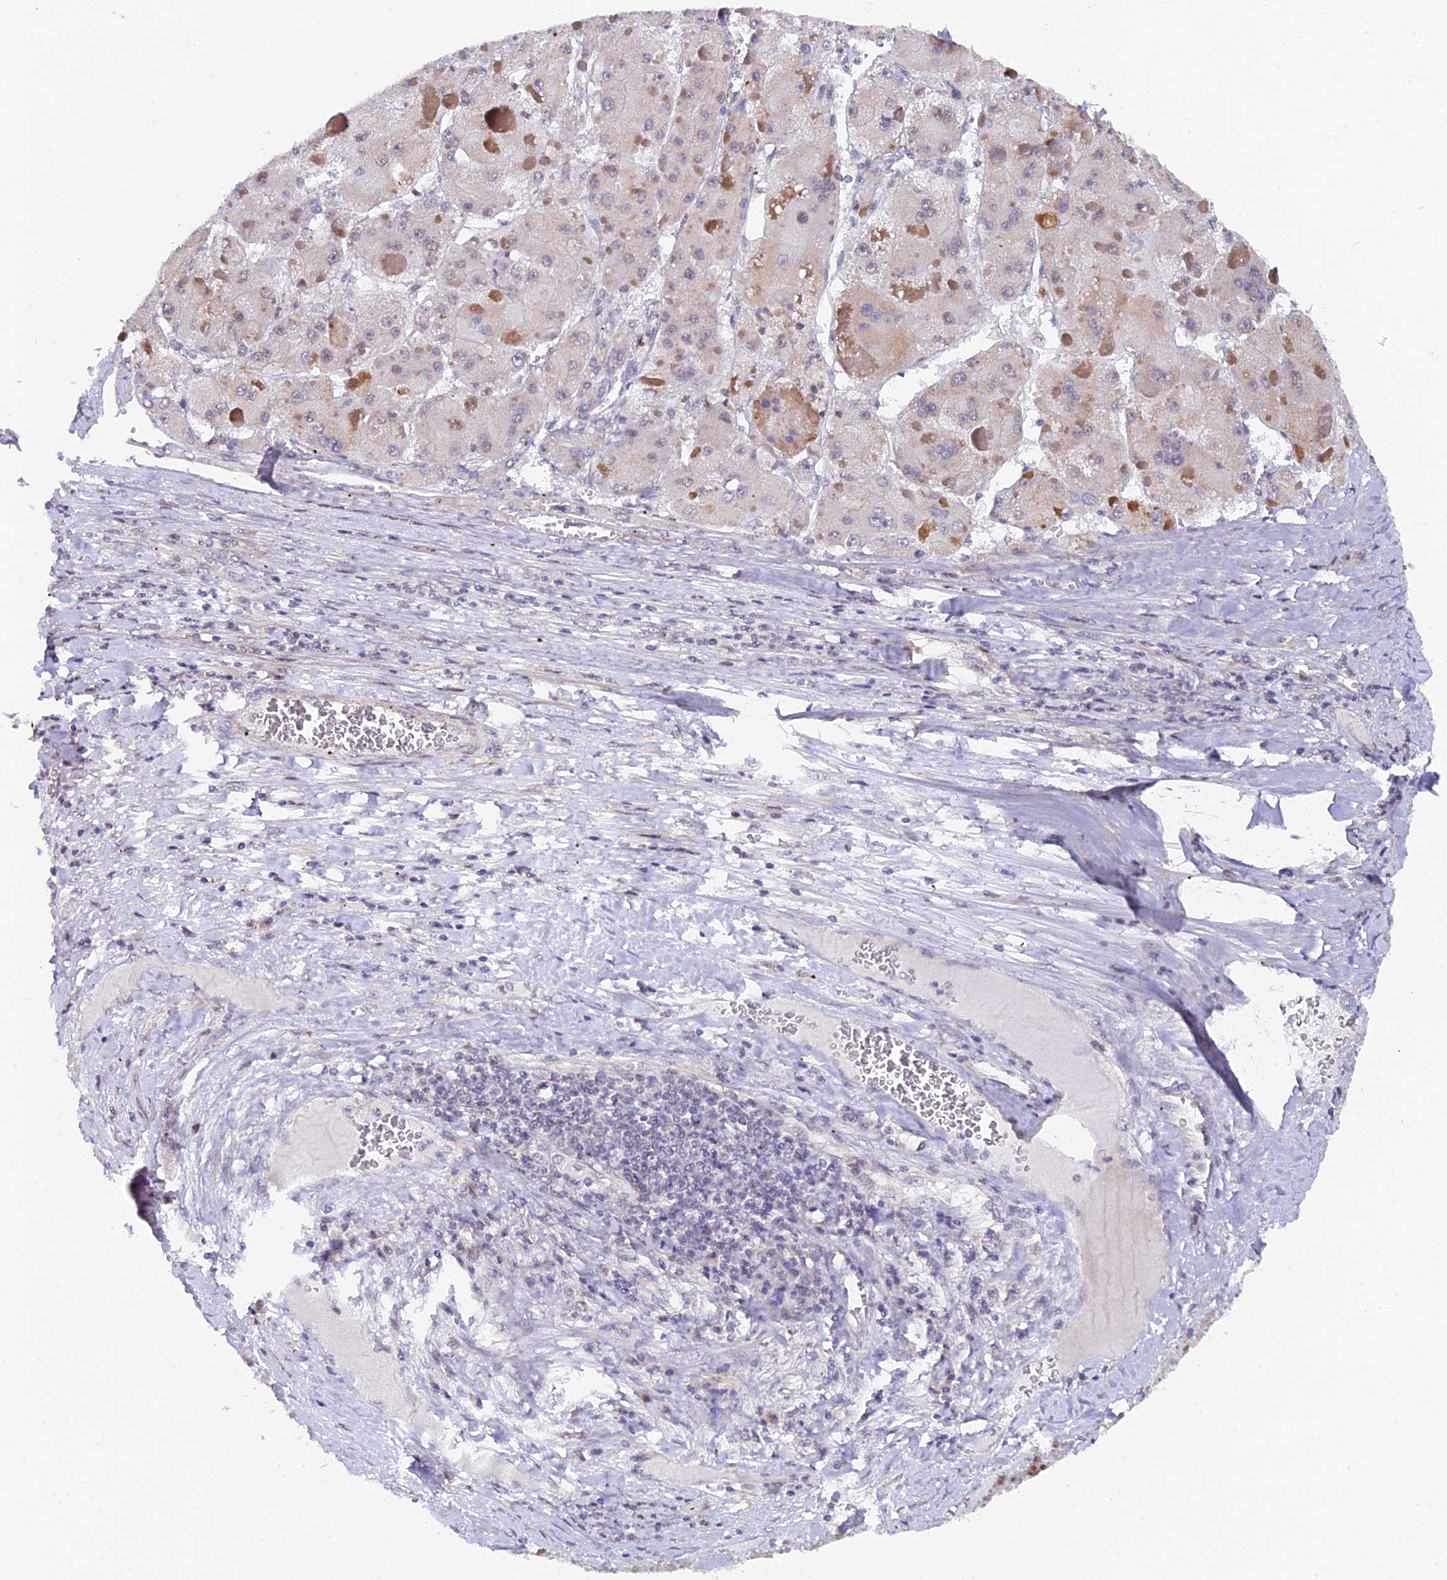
{"staining": {"intensity": "negative", "quantity": "none", "location": "none"}, "tissue": "liver cancer", "cell_type": "Tumor cells", "image_type": "cancer", "snomed": [{"axis": "morphology", "description": "Carcinoma, Hepatocellular, NOS"}, {"axis": "topography", "description": "Liver"}], "caption": "Tumor cells show no significant protein expression in liver cancer (hepatocellular carcinoma). The staining was performed using DAB to visualize the protein expression in brown, while the nuclei were stained in blue with hematoxylin (Magnification: 20x).", "gene": "XKR9", "patient": {"sex": "female", "age": 73}}